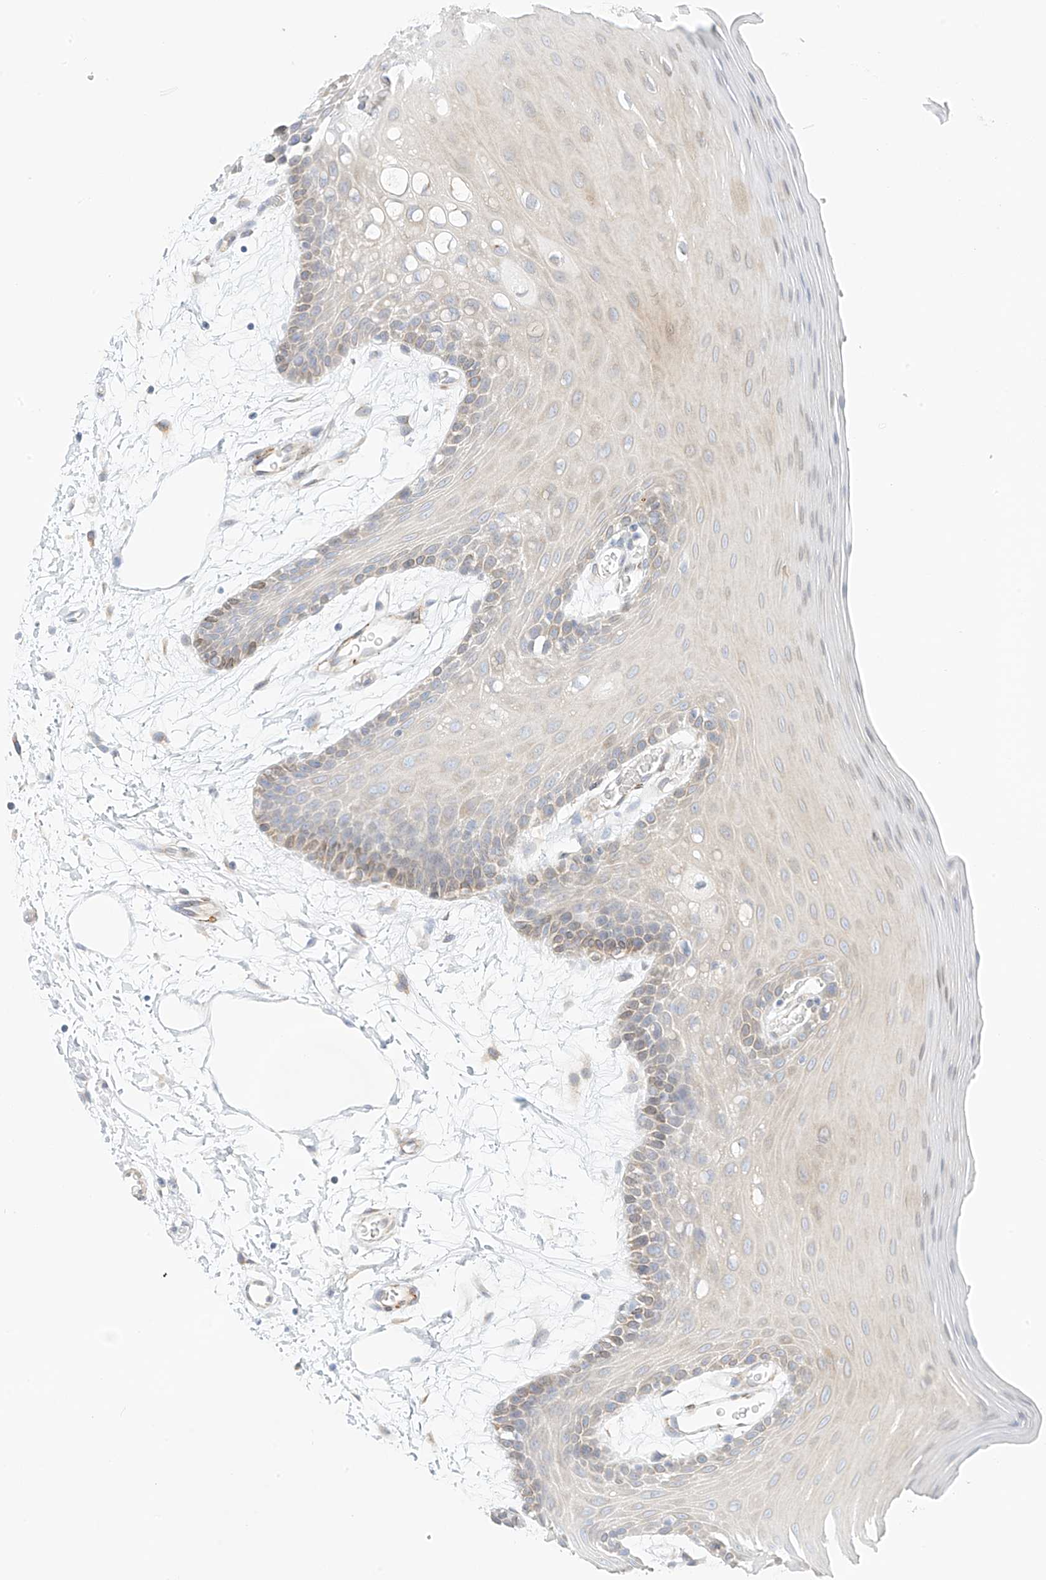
{"staining": {"intensity": "moderate", "quantity": "<25%", "location": "cytoplasmic/membranous"}, "tissue": "oral mucosa", "cell_type": "Squamous epithelial cells", "image_type": "normal", "snomed": [{"axis": "morphology", "description": "Normal tissue, NOS"}, {"axis": "topography", "description": "Skeletal muscle"}, {"axis": "topography", "description": "Oral tissue"}, {"axis": "topography", "description": "Salivary gland"}, {"axis": "topography", "description": "Peripheral nerve tissue"}], "caption": "A brown stain shows moderate cytoplasmic/membranous staining of a protein in squamous epithelial cells of normal oral mucosa. Using DAB (3,3'-diaminobenzidine) (brown) and hematoxylin (blue) stains, captured at high magnification using brightfield microscopy.", "gene": "PCYOX1", "patient": {"sex": "male", "age": 54}}